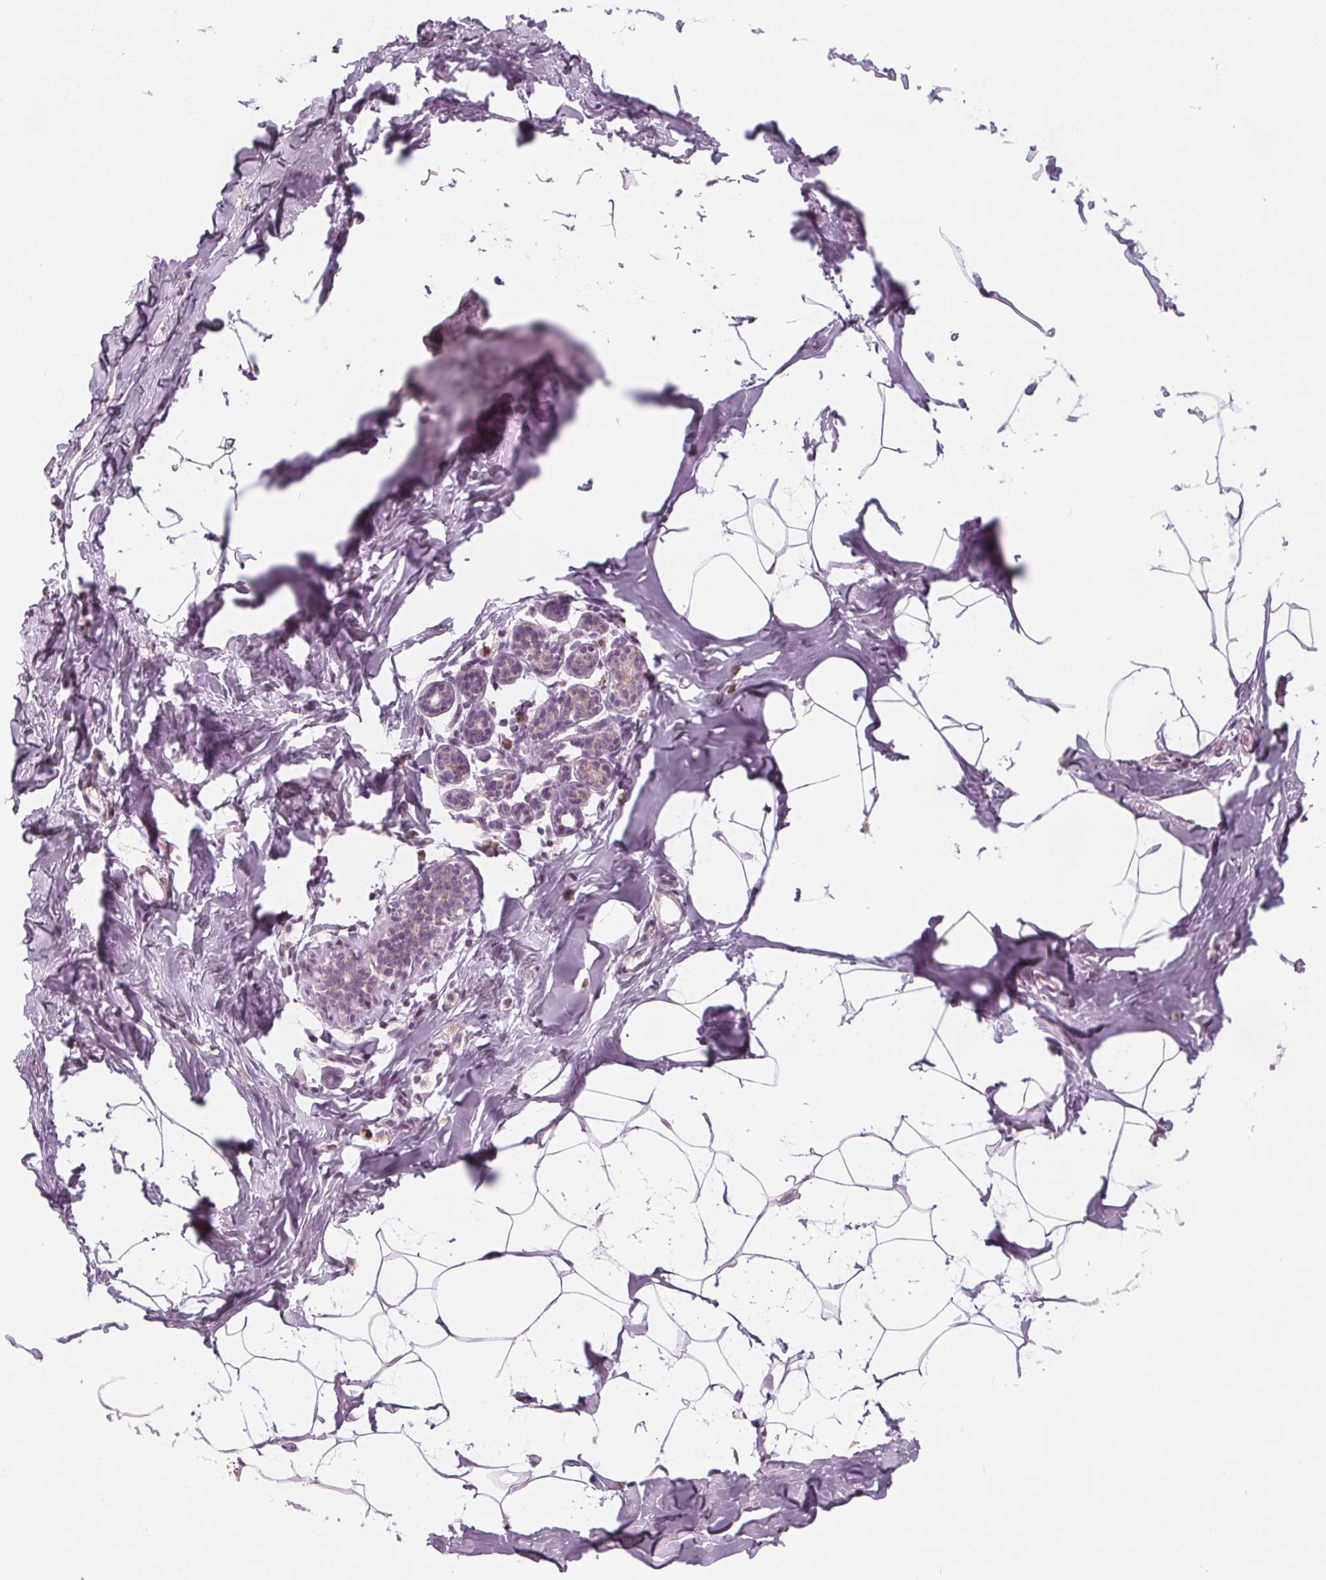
{"staining": {"intensity": "negative", "quantity": "none", "location": "none"}, "tissue": "breast", "cell_type": "Adipocytes", "image_type": "normal", "snomed": [{"axis": "morphology", "description": "Normal tissue, NOS"}, {"axis": "topography", "description": "Breast"}], "caption": "Immunohistochemistry (IHC) photomicrograph of unremarkable breast: human breast stained with DAB shows no significant protein expression in adipocytes. (DAB immunohistochemistry with hematoxylin counter stain).", "gene": "DPM2", "patient": {"sex": "female", "age": 32}}